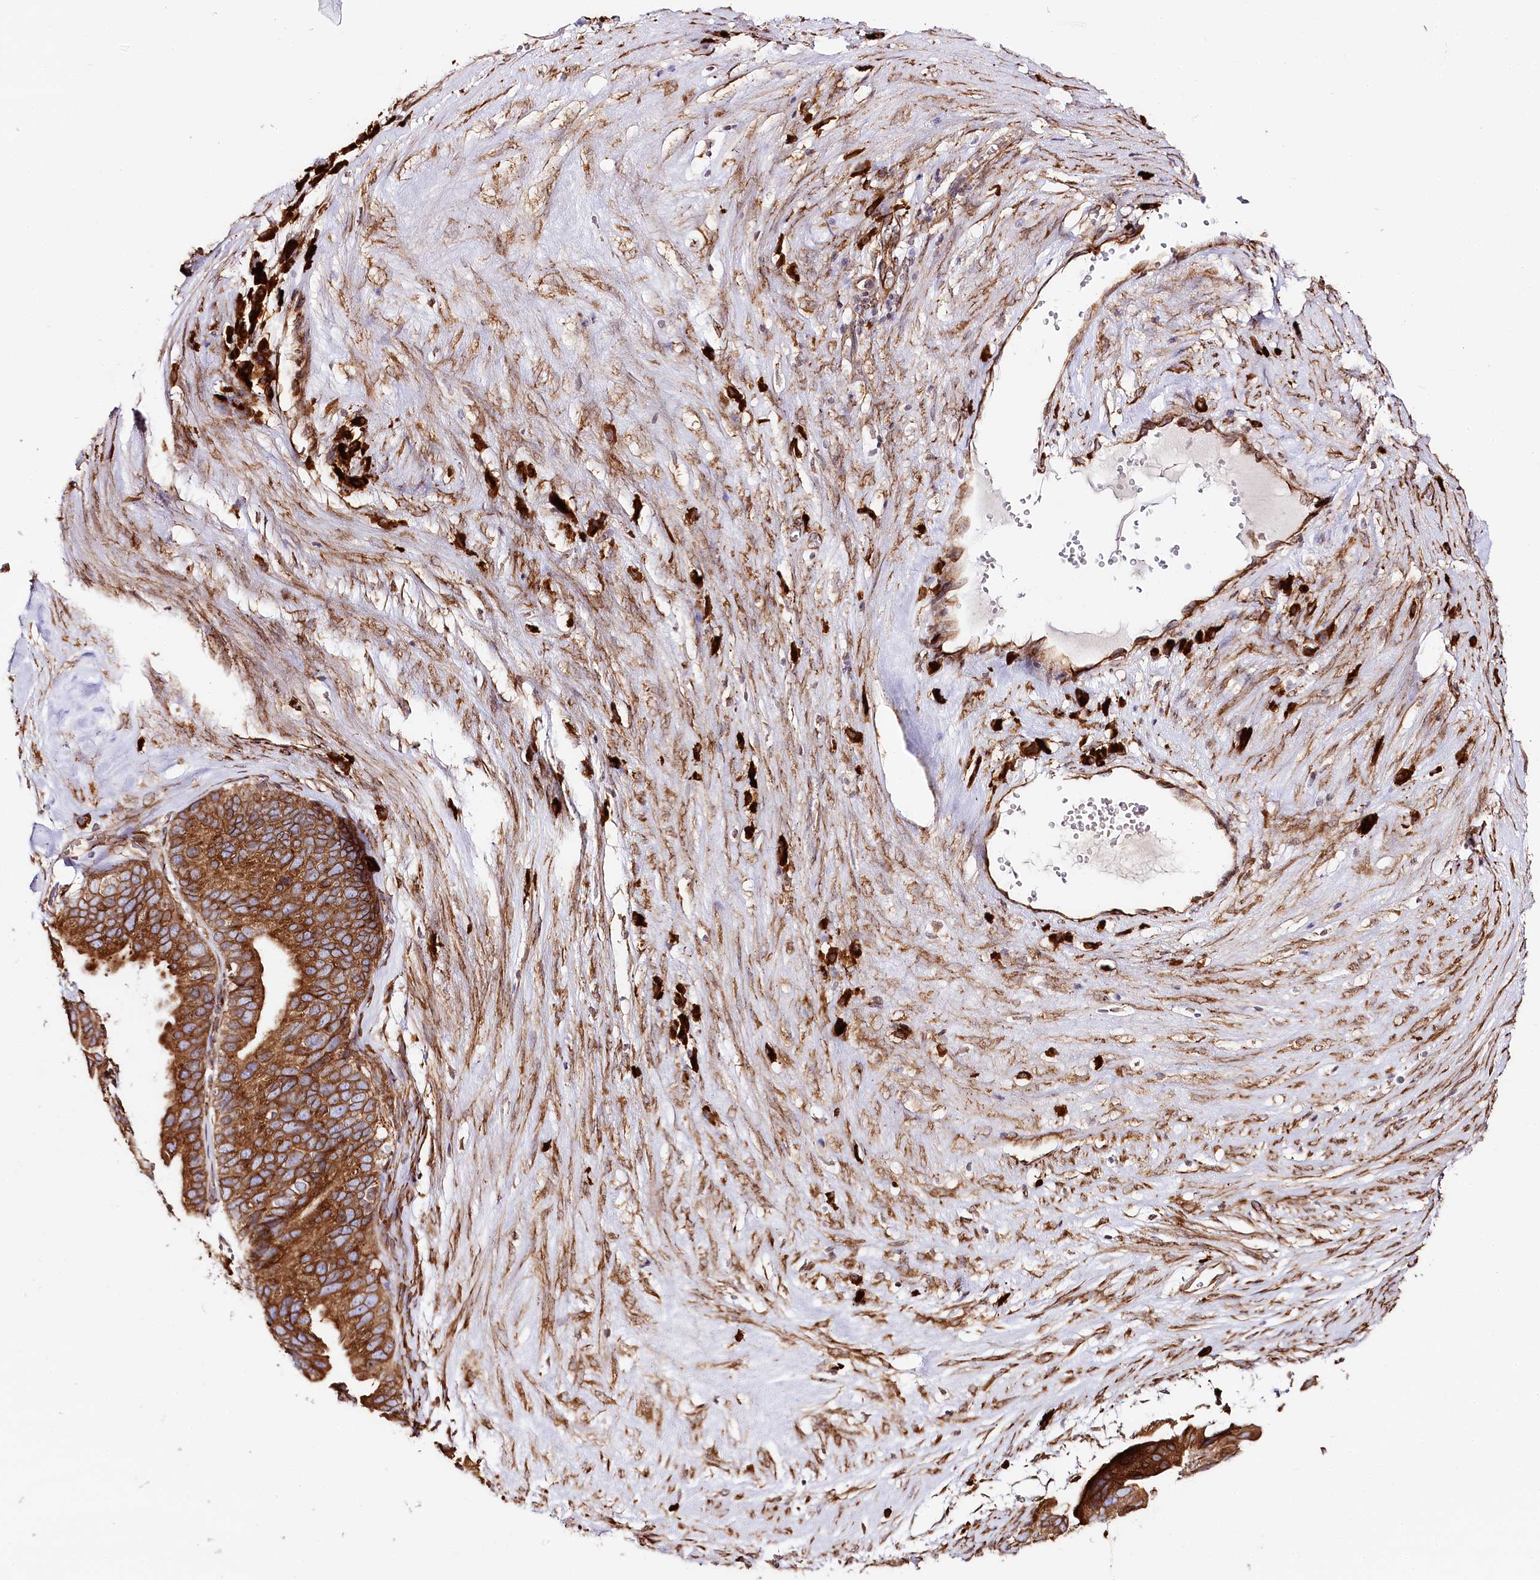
{"staining": {"intensity": "strong", "quantity": ">75%", "location": "cytoplasmic/membranous"}, "tissue": "ovarian cancer", "cell_type": "Tumor cells", "image_type": "cancer", "snomed": [{"axis": "morphology", "description": "Cystadenocarcinoma, serous, NOS"}, {"axis": "topography", "description": "Ovary"}], "caption": "Ovarian serous cystadenocarcinoma stained for a protein (brown) displays strong cytoplasmic/membranous positive expression in approximately >75% of tumor cells.", "gene": "CNPY2", "patient": {"sex": "female", "age": 56}}